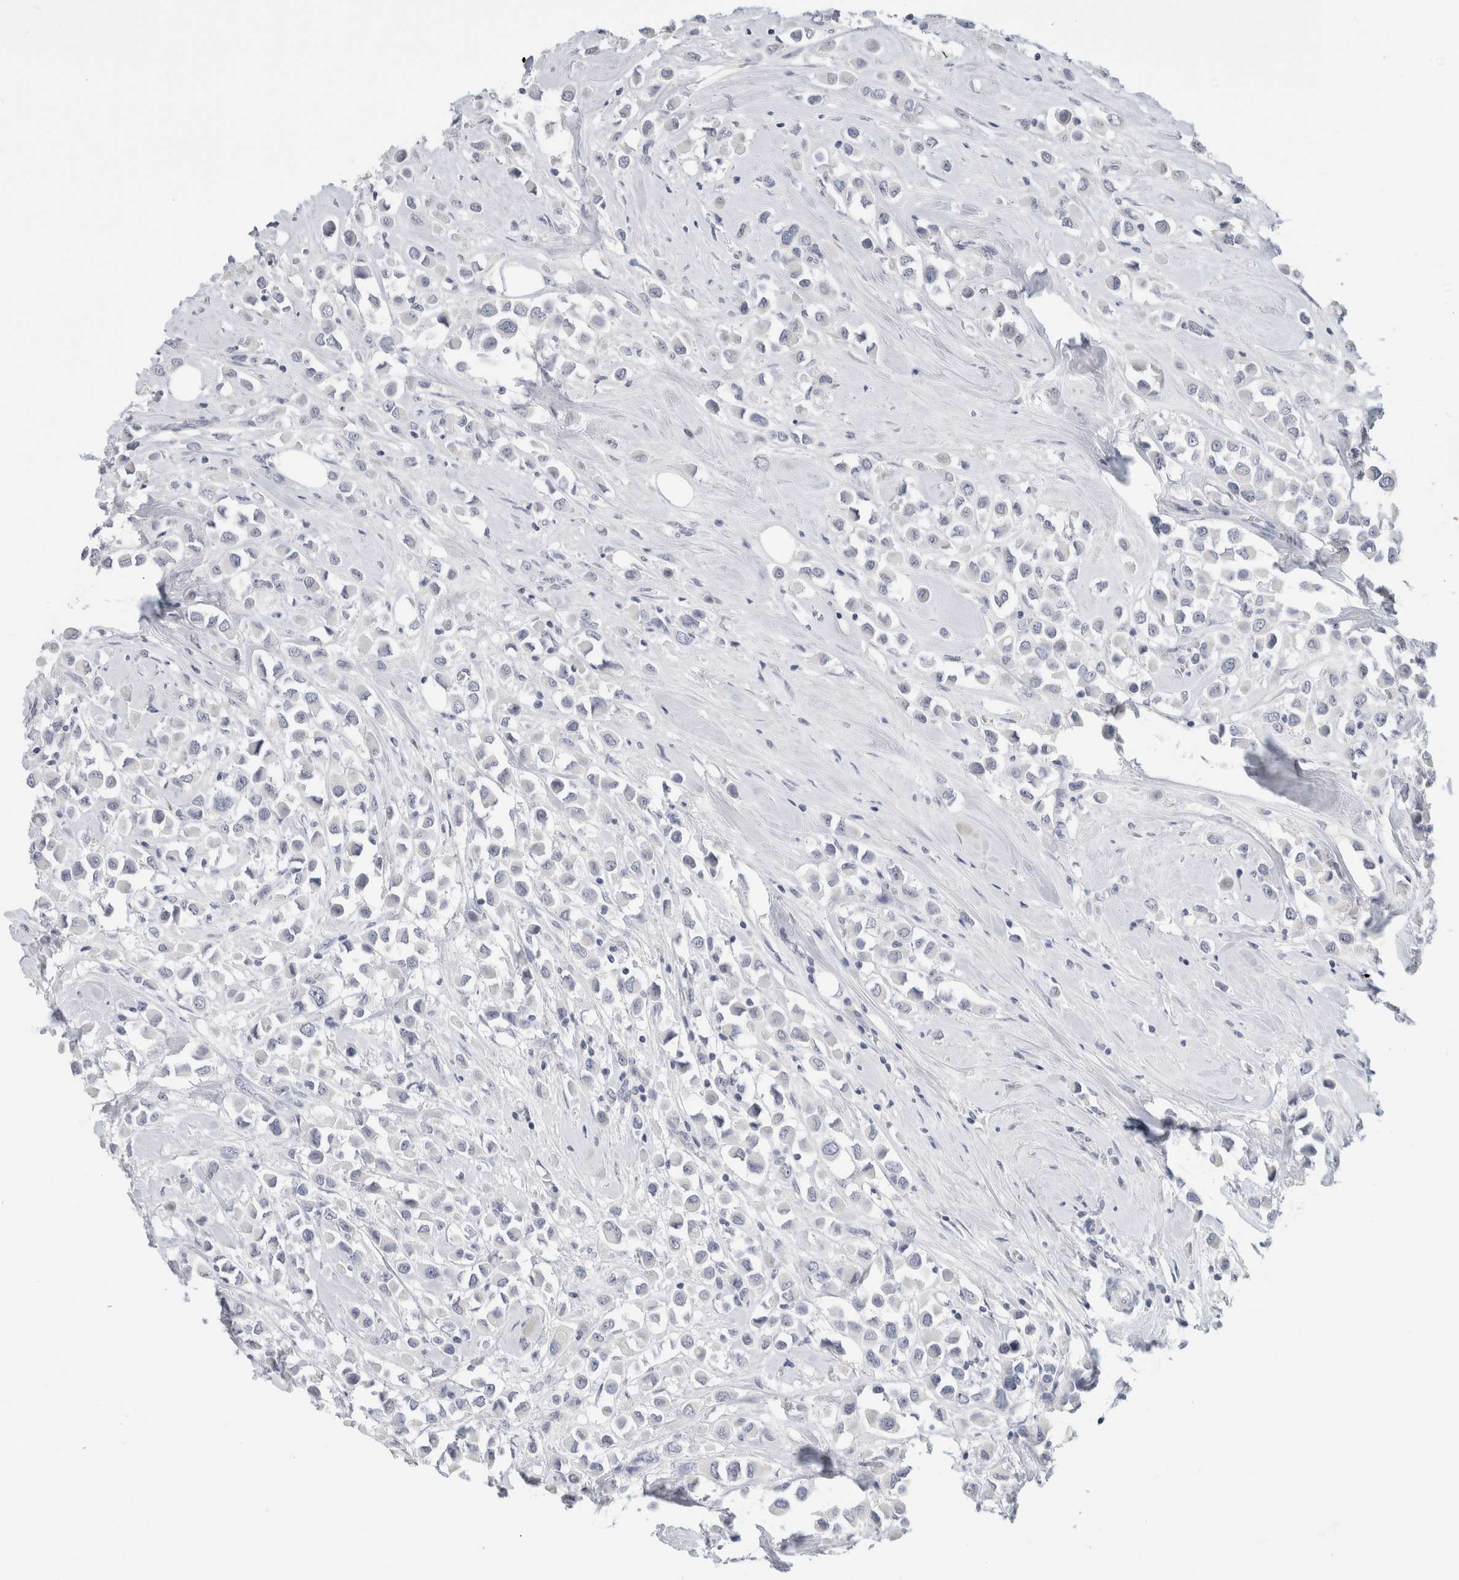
{"staining": {"intensity": "negative", "quantity": "none", "location": "none"}, "tissue": "breast cancer", "cell_type": "Tumor cells", "image_type": "cancer", "snomed": [{"axis": "morphology", "description": "Duct carcinoma"}, {"axis": "topography", "description": "Breast"}], "caption": "Protein analysis of infiltrating ductal carcinoma (breast) displays no significant positivity in tumor cells. (DAB (3,3'-diaminobenzidine) immunohistochemistry with hematoxylin counter stain).", "gene": "BCAN", "patient": {"sex": "female", "age": 61}}